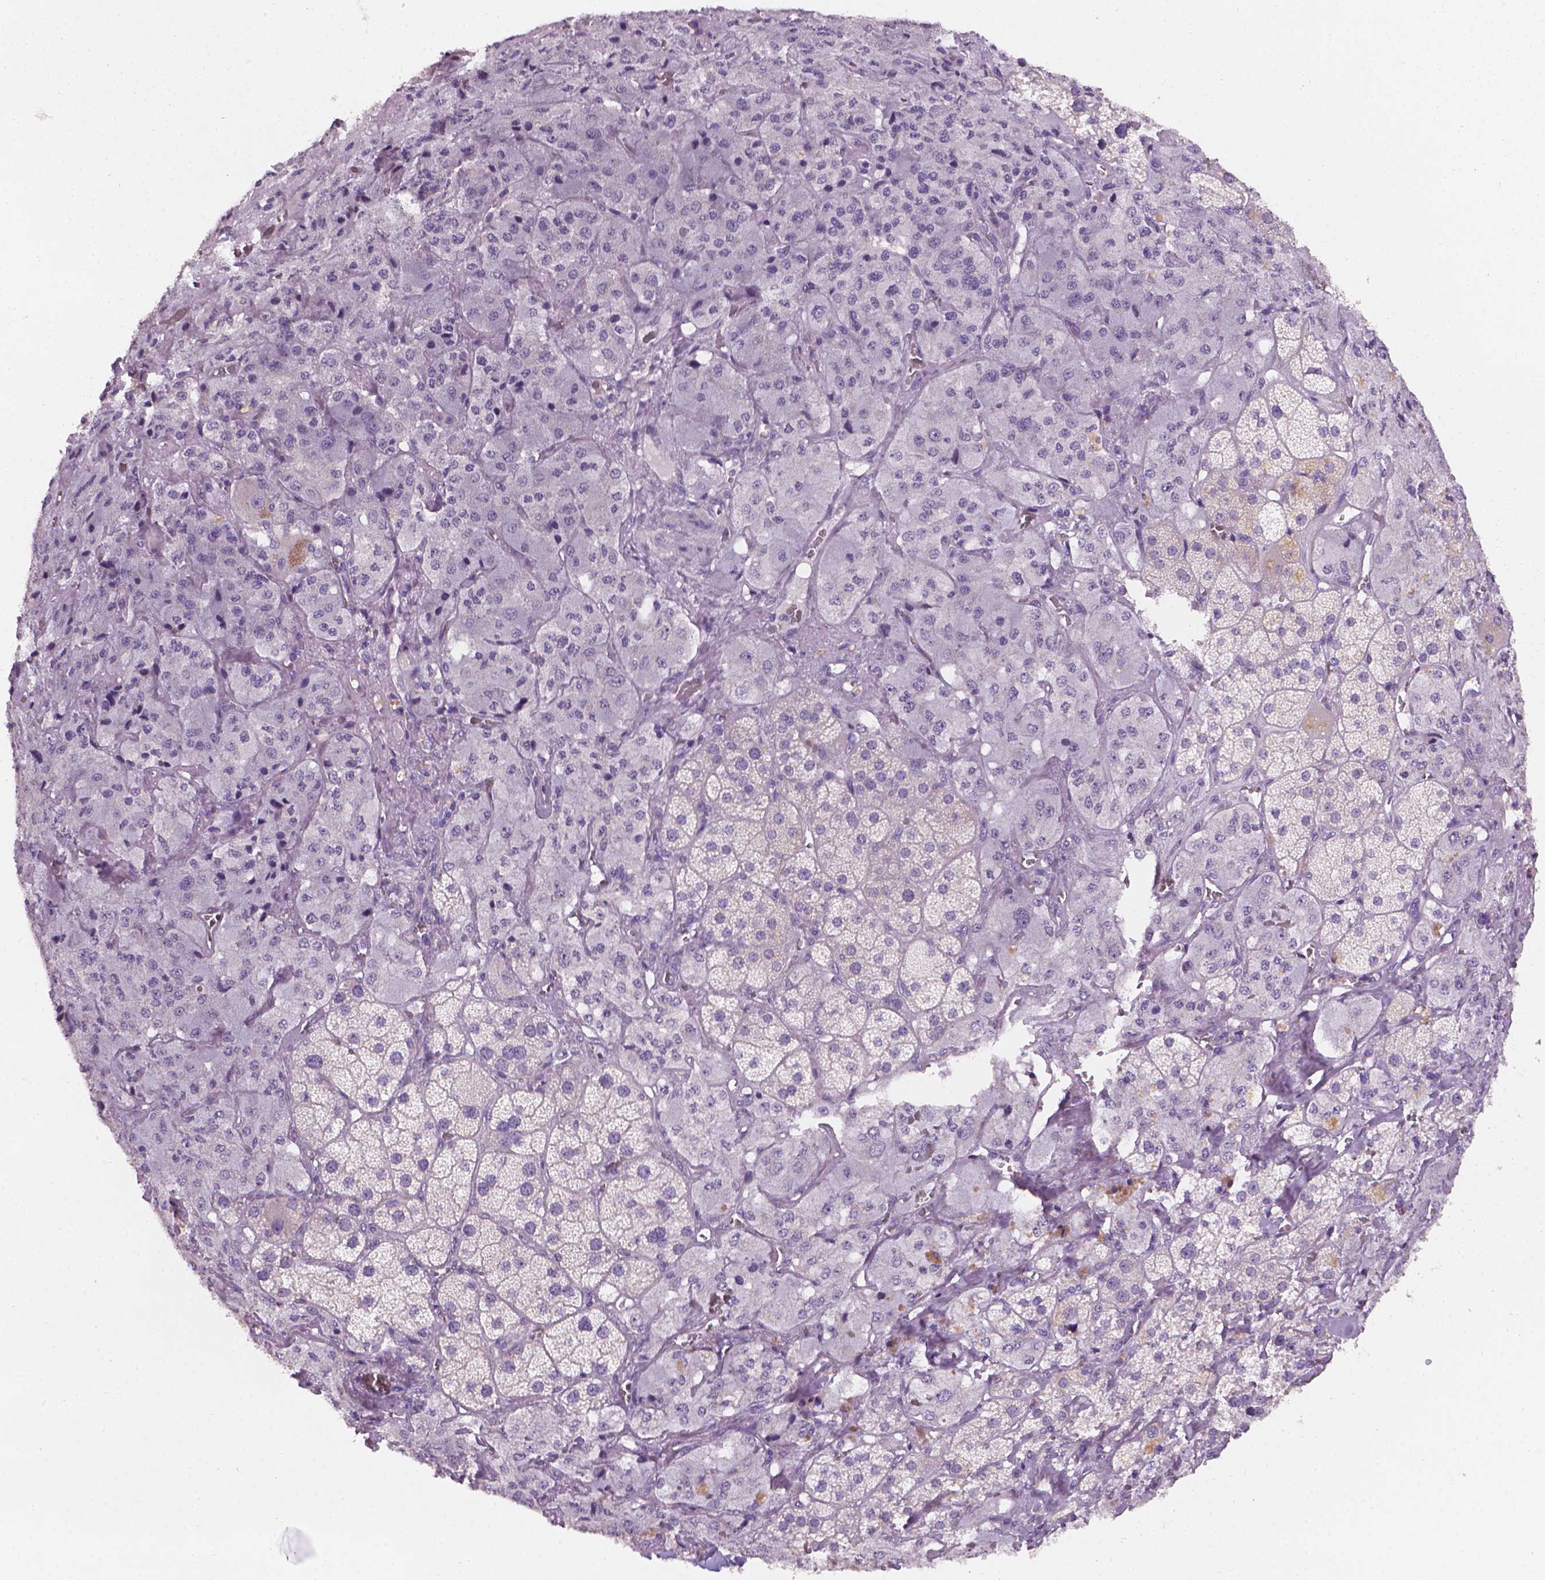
{"staining": {"intensity": "weak", "quantity": "<25%", "location": "cytoplasmic/membranous"}, "tissue": "adrenal gland", "cell_type": "Glandular cells", "image_type": "normal", "snomed": [{"axis": "morphology", "description": "Normal tissue, NOS"}, {"axis": "topography", "description": "Adrenal gland"}], "caption": "Immunohistochemistry (IHC) of normal adrenal gland demonstrates no staining in glandular cells.", "gene": "FASN", "patient": {"sex": "male", "age": 57}}